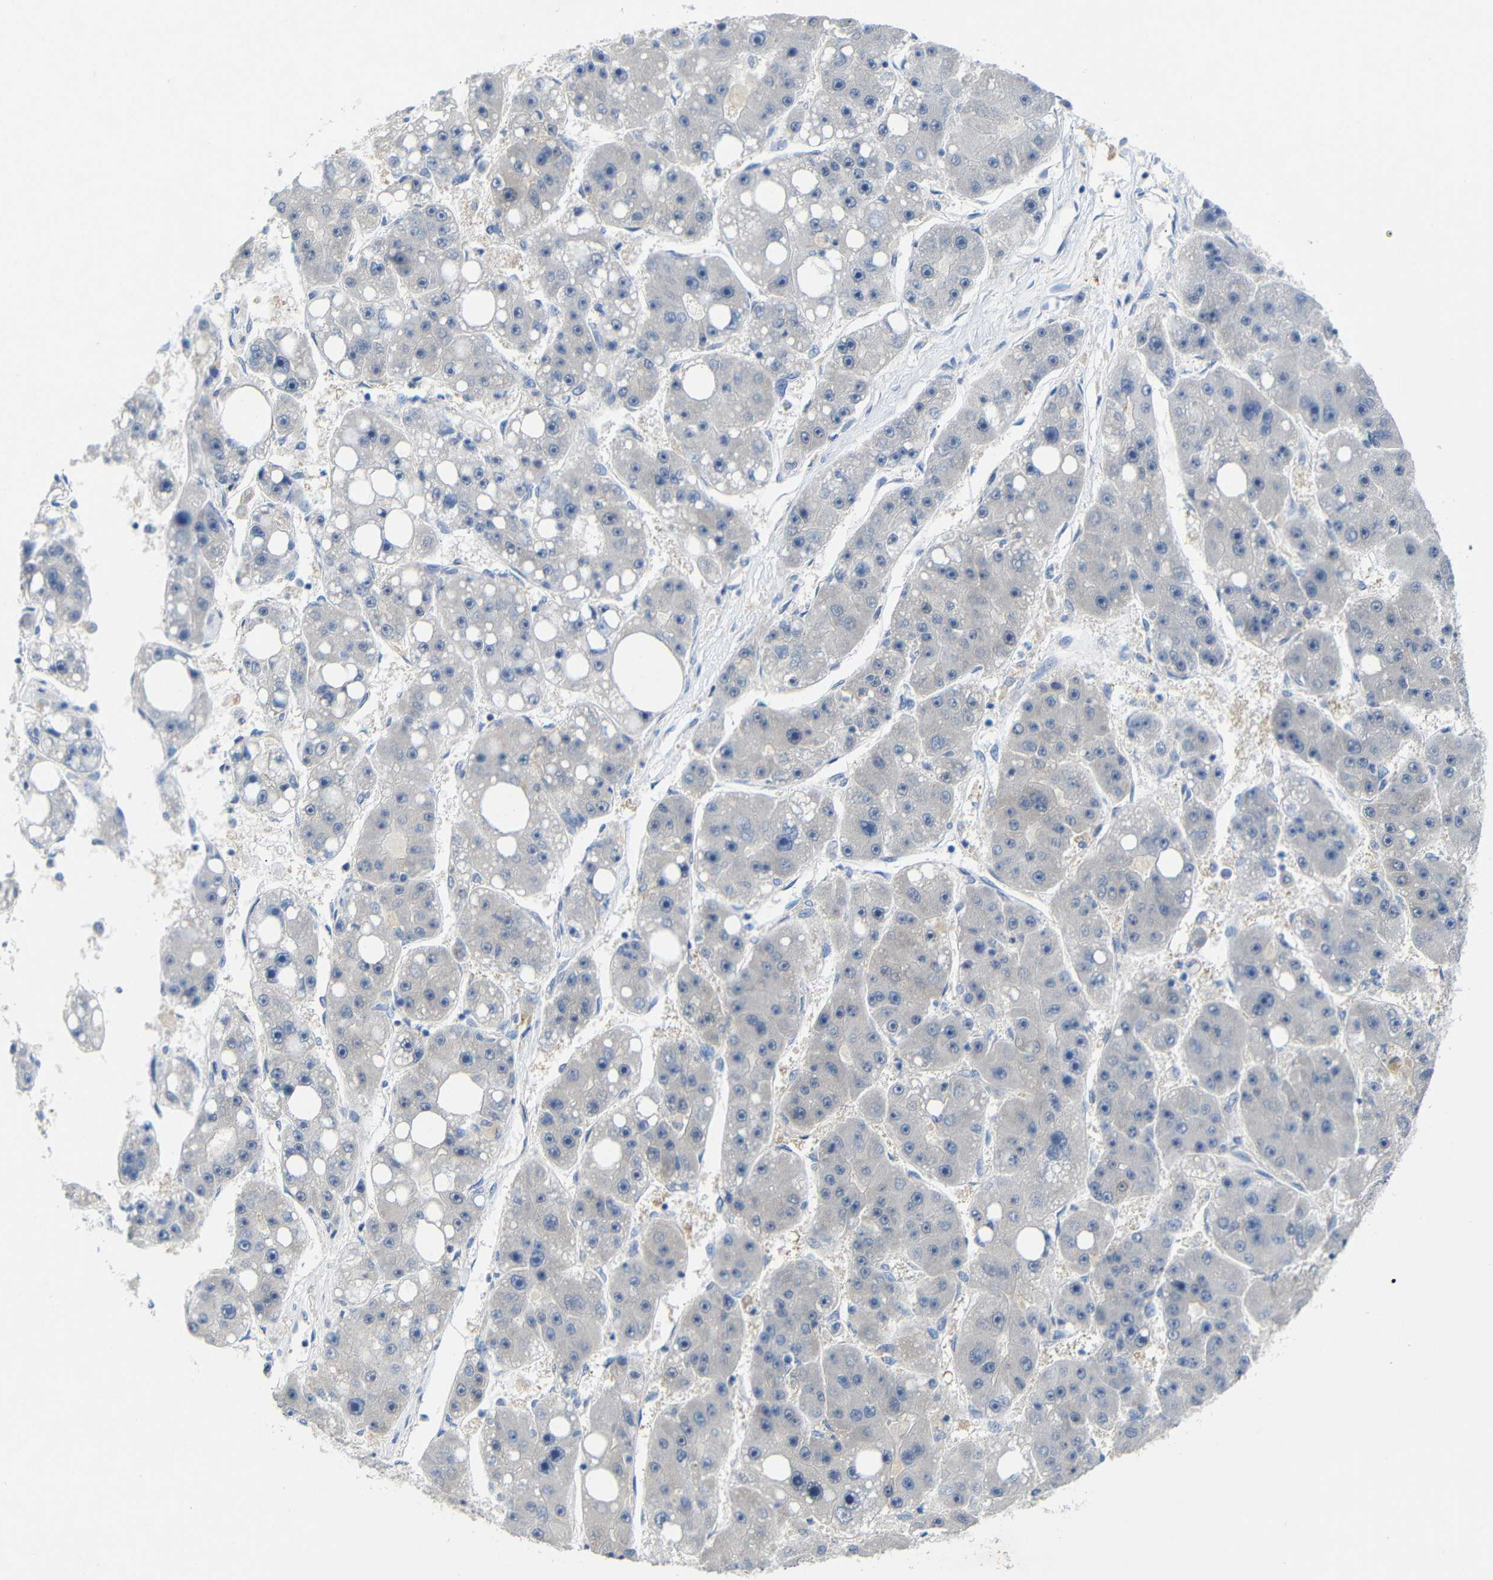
{"staining": {"intensity": "negative", "quantity": "none", "location": "none"}, "tissue": "liver cancer", "cell_type": "Tumor cells", "image_type": "cancer", "snomed": [{"axis": "morphology", "description": "Carcinoma, Hepatocellular, NOS"}, {"axis": "topography", "description": "Liver"}], "caption": "There is no significant positivity in tumor cells of liver hepatocellular carcinoma. The staining is performed using DAB brown chromogen with nuclei counter-stained in using hematoxylin.", "gene": "TBC1D32", "patient": {"sex": "female", "age": 61}}